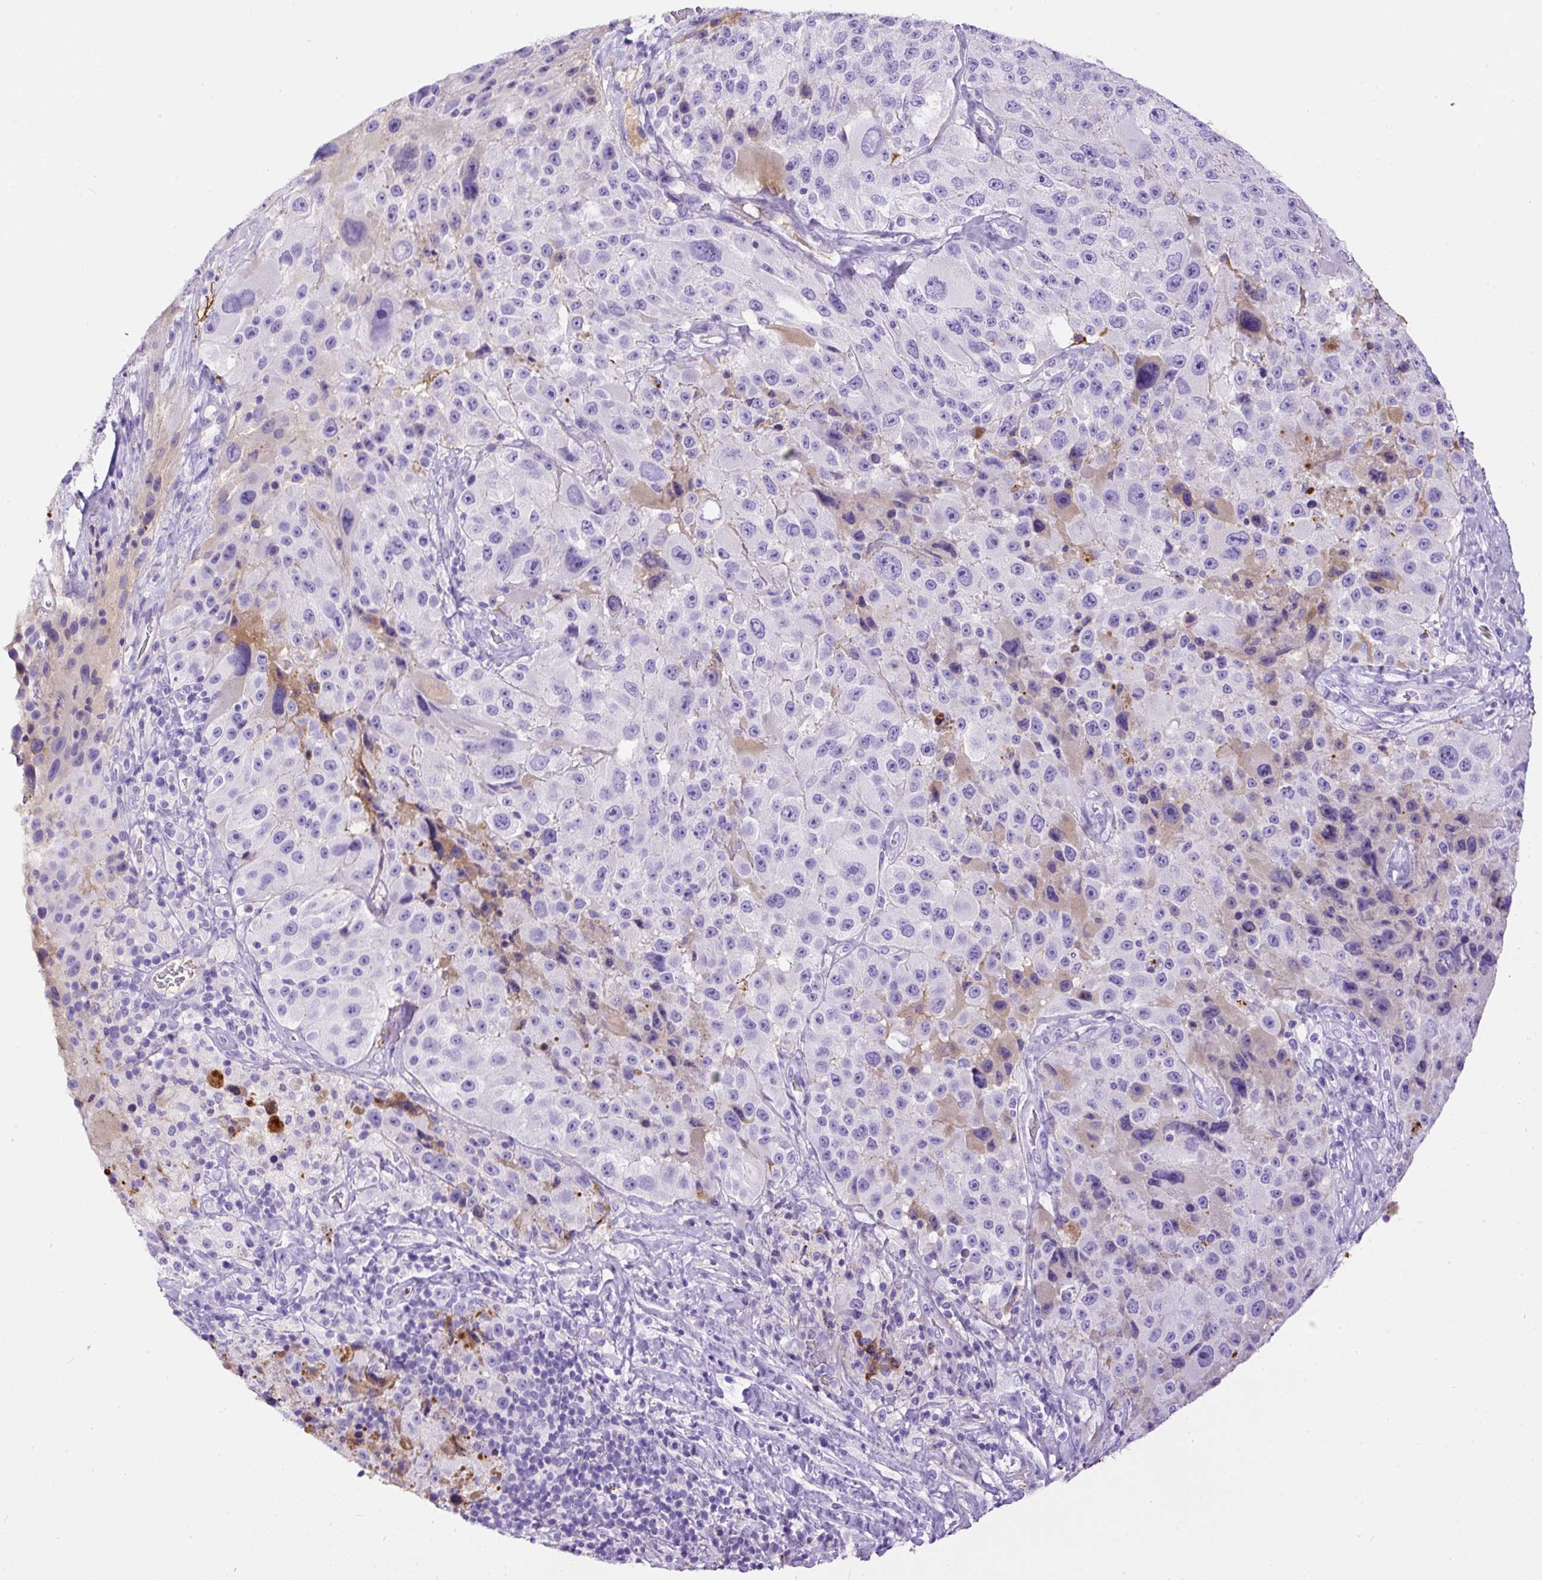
{"staining": {"intensity": "negative", "quantity": "none", "location": "none"}, "tissue": "melanoma", "cell_type": "Tumor cells", "image_type": "cancer", "snomed": [{"axis": "morphology", "description": "Malignant melanoma, Metastatic site"}, {"axis": "topography", "description": "Lymph node"}], "caption": "Malignant melanoma (metastatic site) was stained to show a protein in brown. There is no significant staining in tumor cells. (Immunohistochemistry (ihc), brightfield microscopy, high magnification).", "gene": "APCS", "patient": {"sex": "male", "age": 62}}